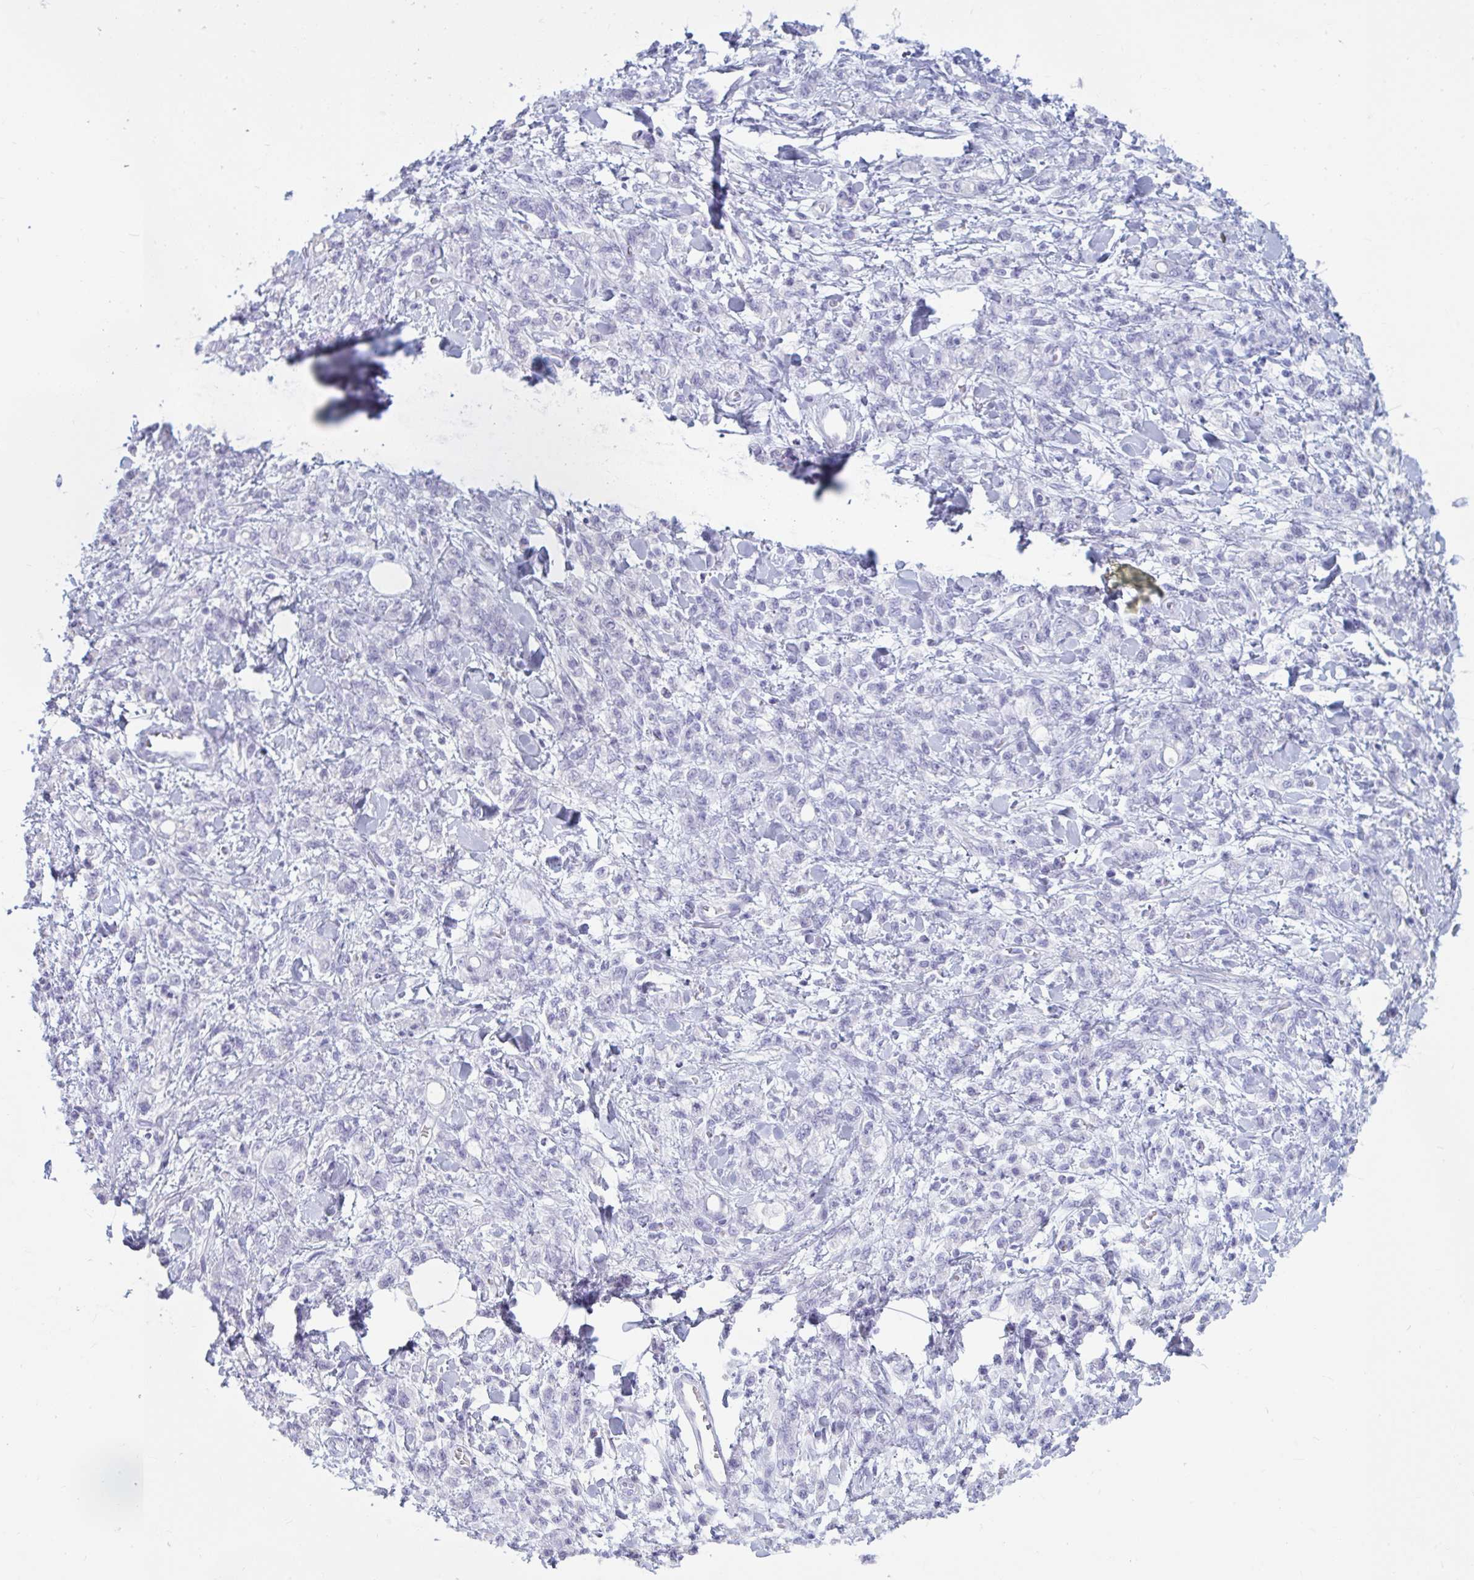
{"staining": {"intensity": "negative", "quantity": "none", "location": "none"}, "tissue": "stomach cancer", "cell_type": "Tumor cells", "image_type": "cancer", "snomed": [{"axis": "morphology", "description": "Adenocarcinoma, NOS"}, {"axis": "topography", "description": "Stomach"}], "caption": "Immunohistochemistry (IHC) photomicrograph of stomach cancer stained for a protein (brown), which exhibits no expression in tumor cells. (DAB (3,3'-diaminobenzidine) immunohistochemistry (IHC) with hematoxylin counter stain).", "gene": "BBS10", "patient": {"sex": "male", "age": 77}}